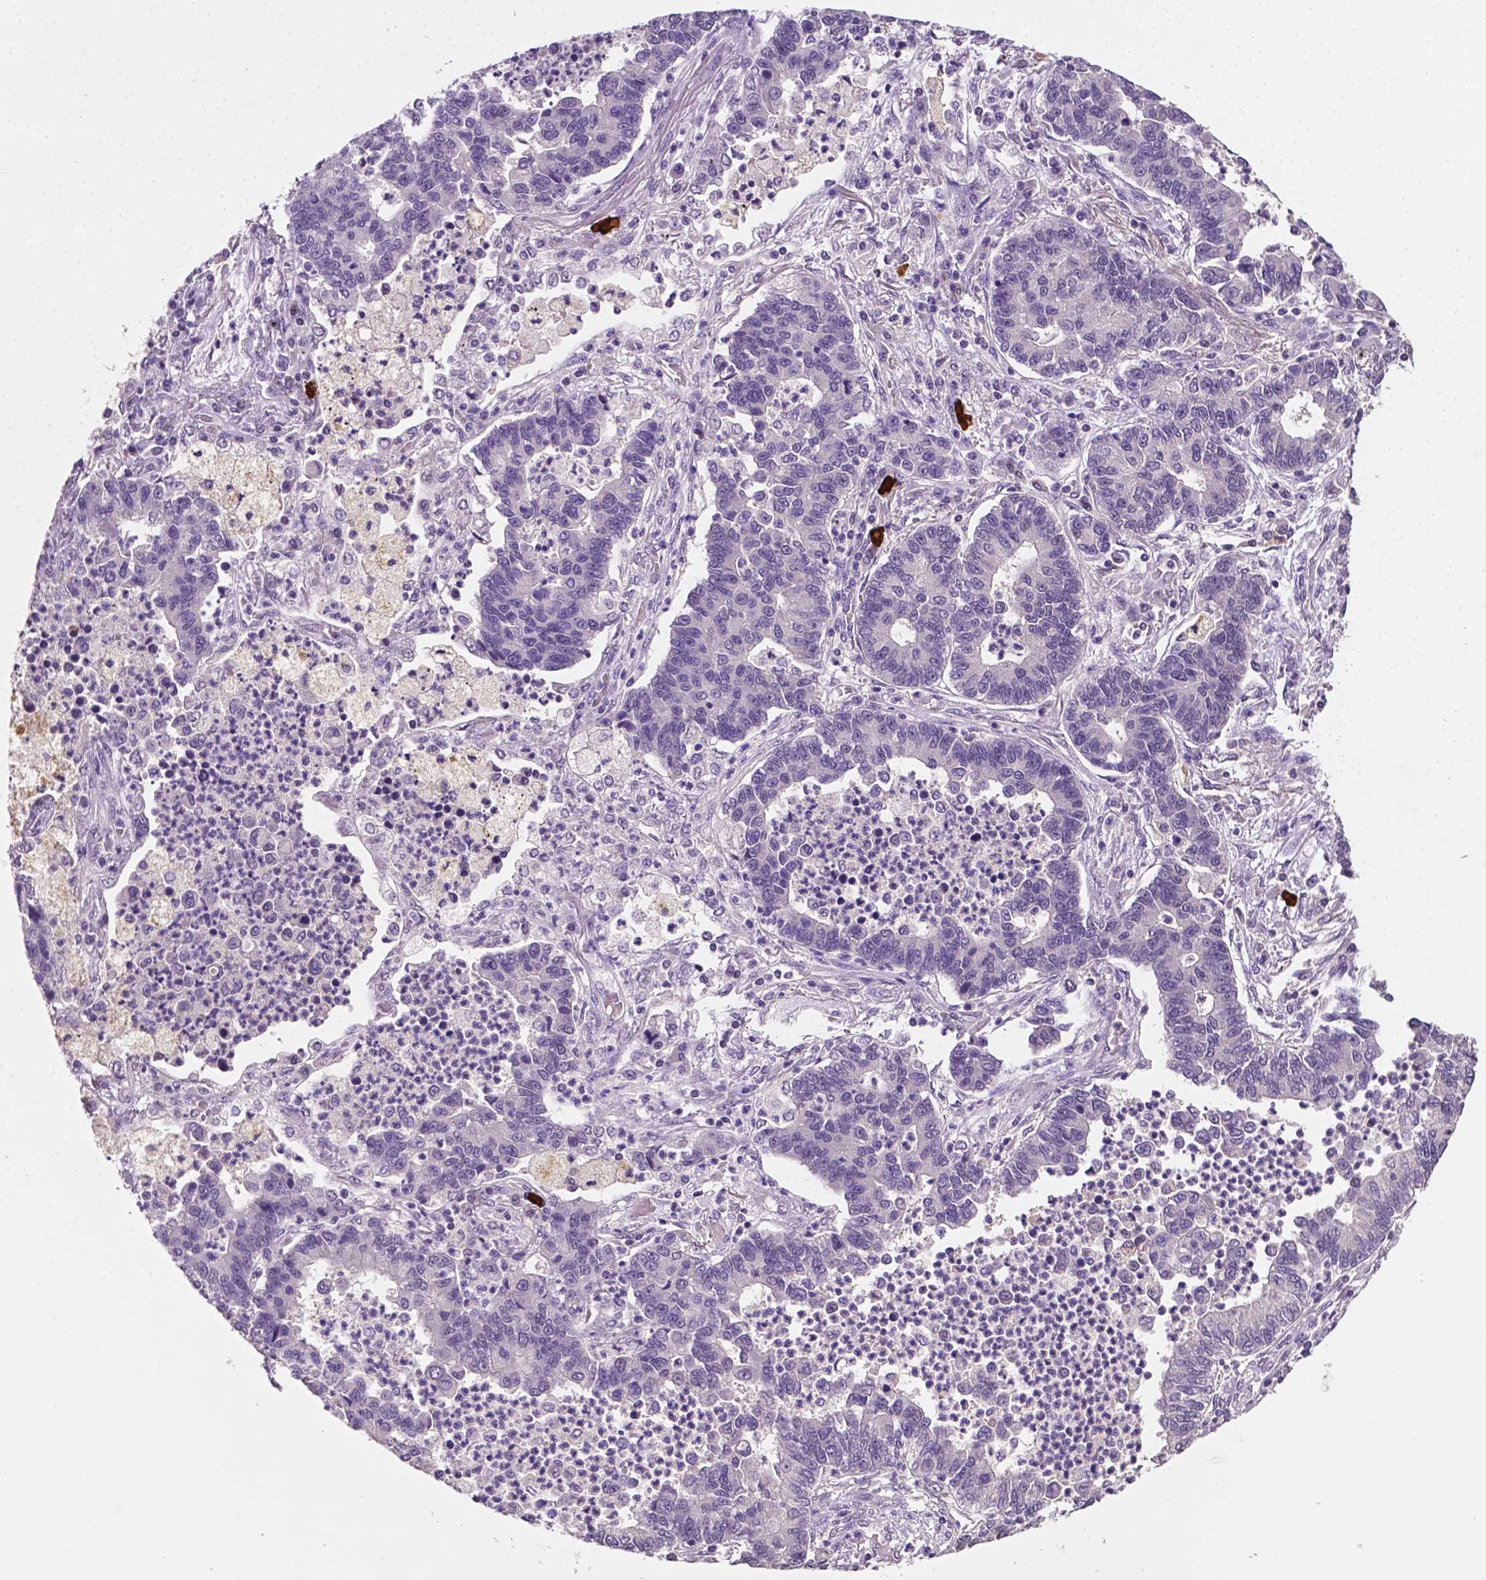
{"staining": {"intensity": "negative", "quantity": "none", "location": "none"}, "tissue": "lung cancer", "cell_type": "Tumor cells", "image_type": "cancer", "snomed": [{"axis": "morphology", "description": "Adenocarcinoma, NOS"}, {"axis": "topography", "description": "Lung"}], "caption": "An IHC histopathology image of adenocarcinoma (lung) is shown. There is no staining in tumor cells of adenocarcinoma (lung).", "gene": "MROH6", "patient": {"sex": "female", "age": 57}}